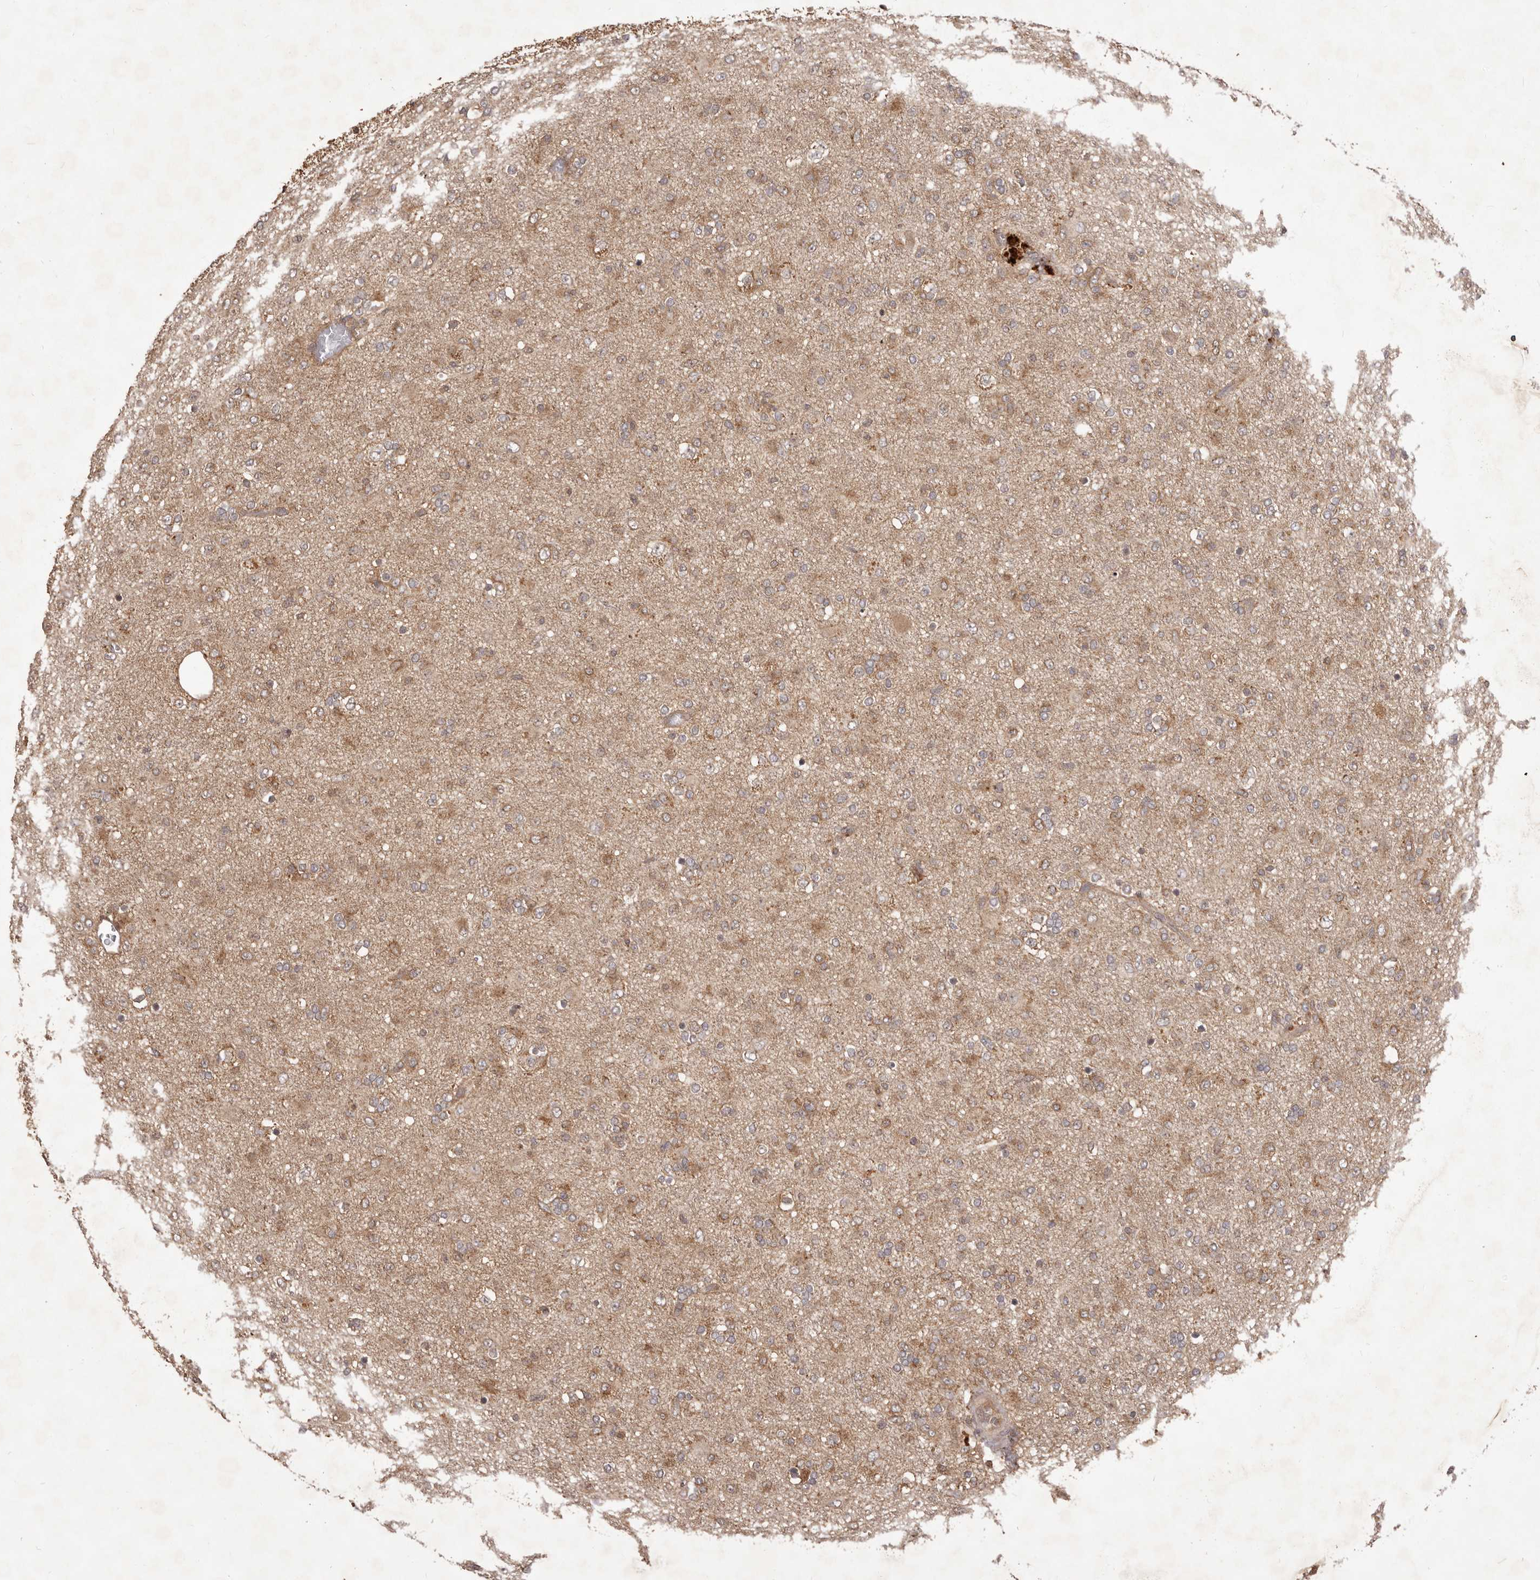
{"staining": {"intensity": "moderate", "quantity": "25%-75%", "location": "cytoplasmic/membranous"}, "tissue": "glioma", "cell_type": "Tumor cells", "image_type": "cancer", "snomed": [{"axis": "morphology", "description": "Glioma, malignant, Low grade"}, {"axis": "topography", "description": "Brain"}], "caption": "This histopathology image exhibits IHC staining of glioma, with medium moderate cytoplasmic/membranous staining in about 25%-75% of tumor cells.", "gene": "MTO1", "patient": {"sex": "male", "age": 65}}